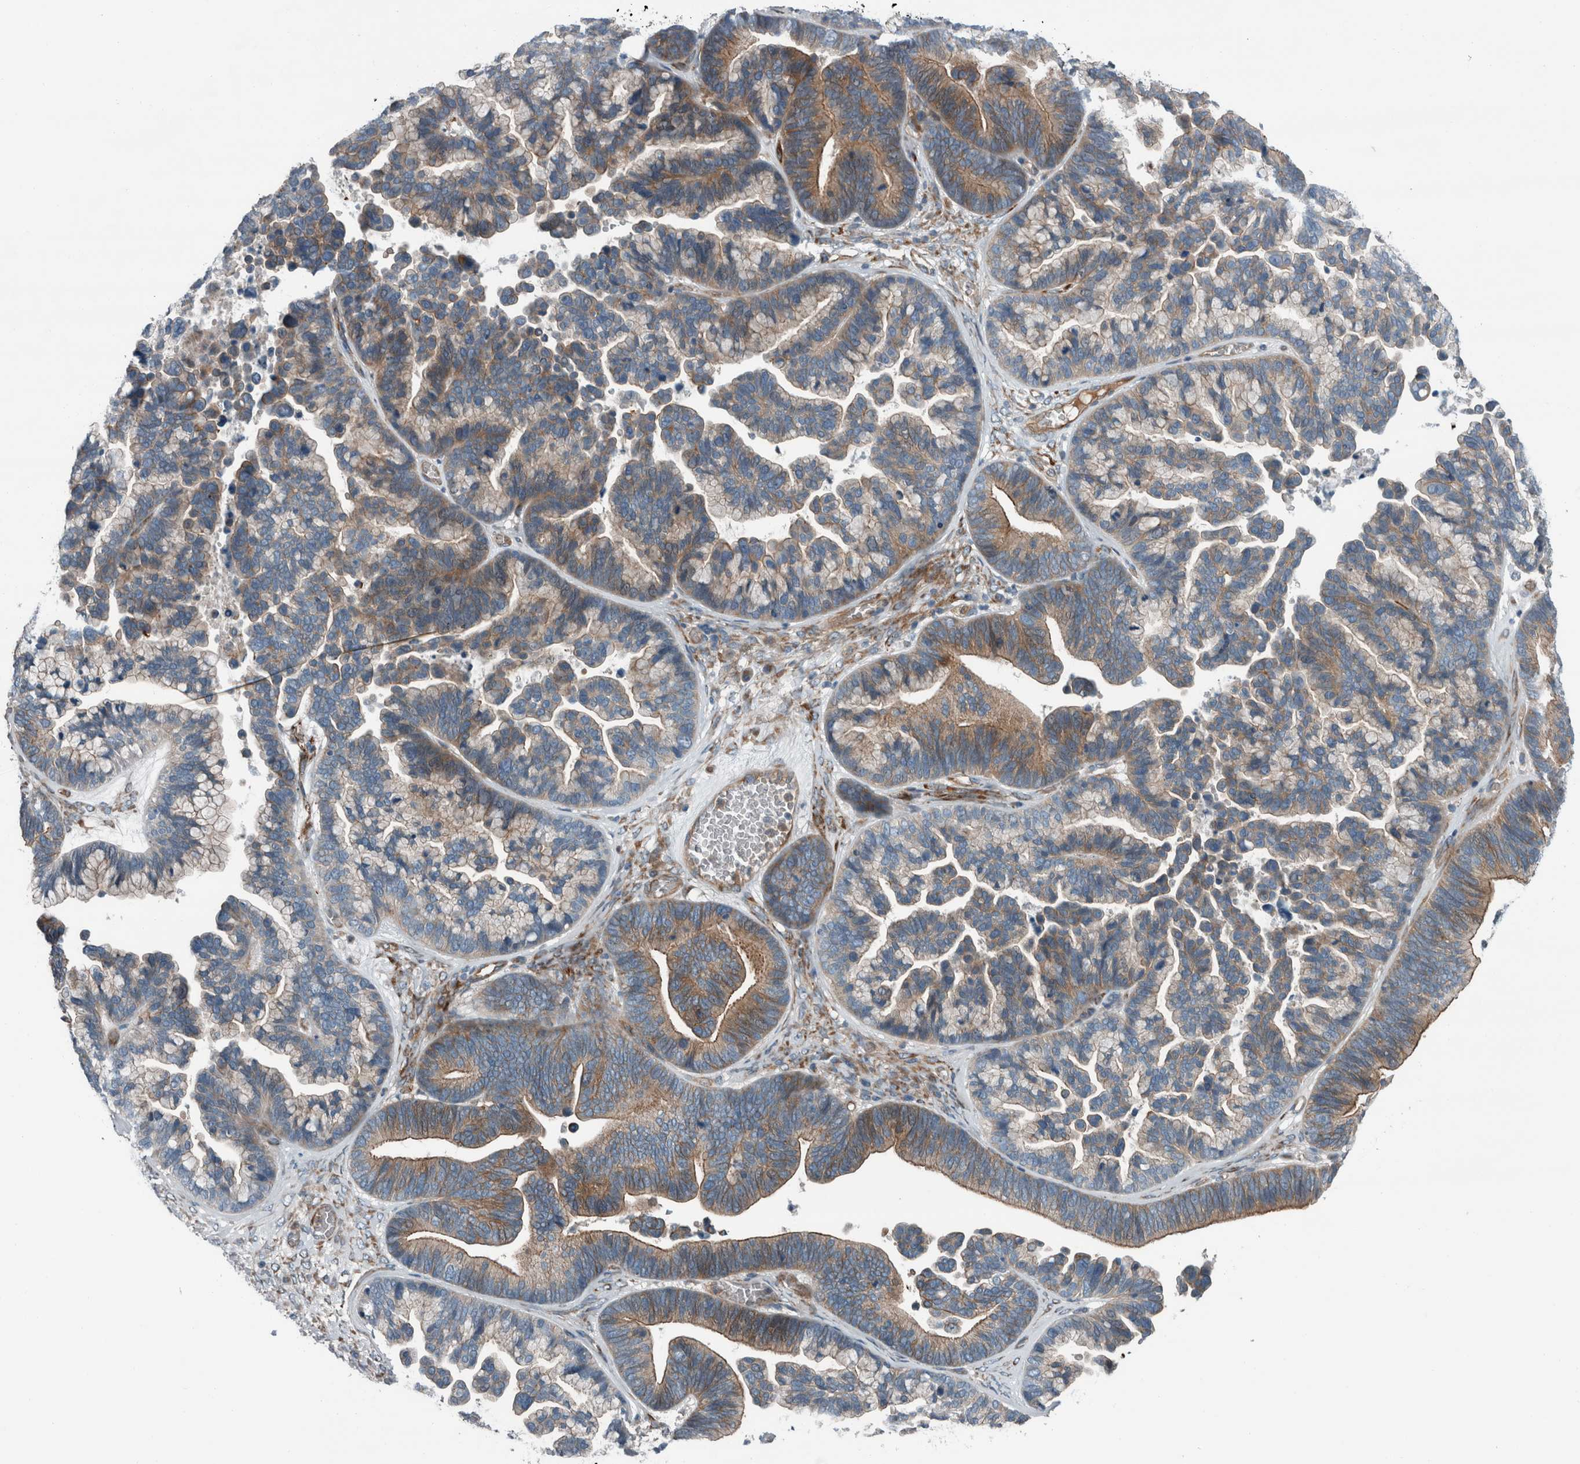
{"staining": {"intensity": "moderate", "quantity": ">75%", "location": "cytoplasmic/membranous"}, "tissue": "ovarian cancer", "cell_type": "Tumor cells", "image_type": "cancer", "snomed": [{"axis": "morphology", "description": "Cystadenocarcinoma, serous, NOS"}, {"axis": "topography", "description": "Ovary"}], "caption": "Approximately >75% of tumor cells in human ovarian serous cystadenocarcinoma exhibit moderate cytoplasmic/membranous protein staining as visualized by brown immunohistochemical staining.", "gene": "GLT8D2", "patient": {"sex": "female", "age": 56}}